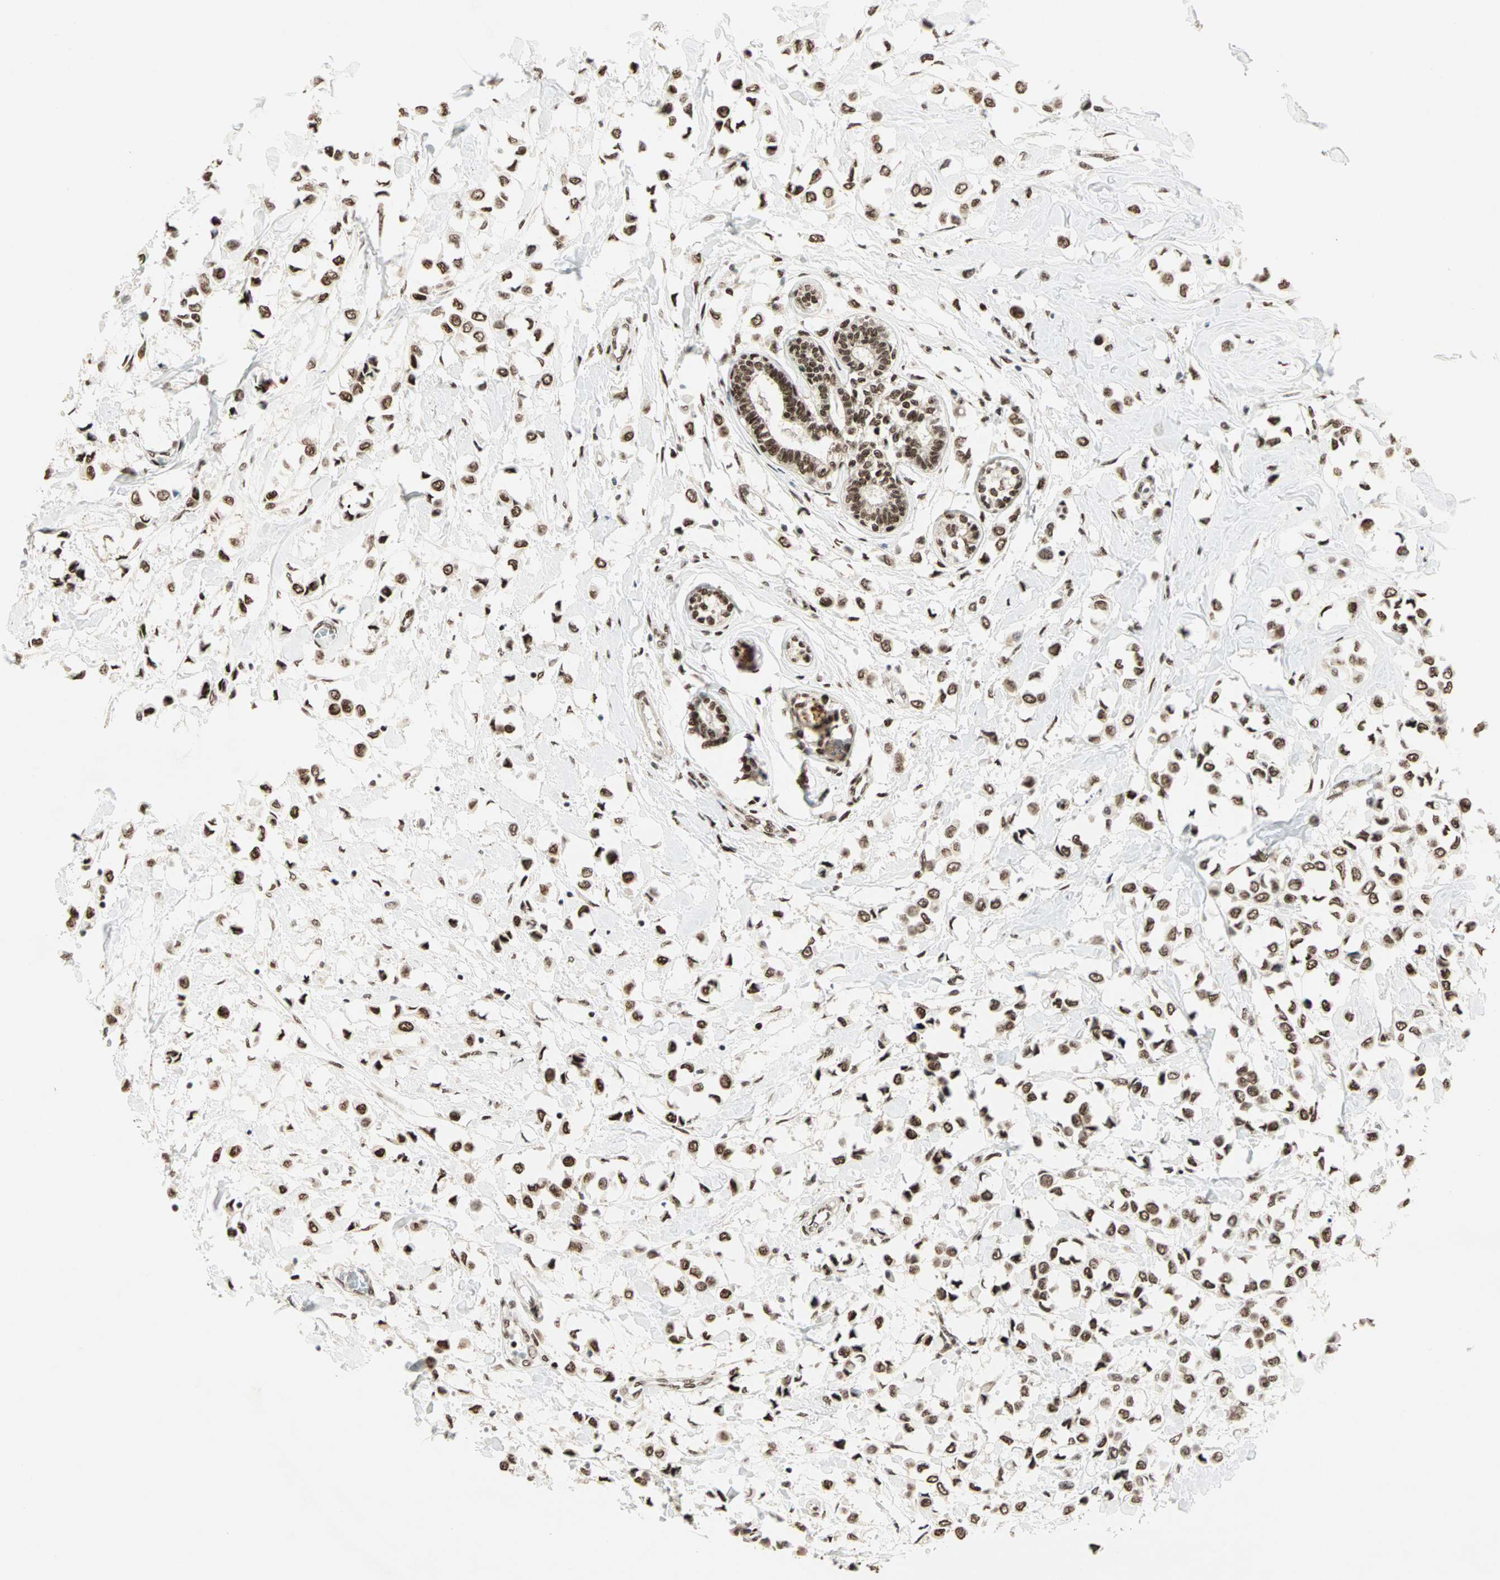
{"staining": {"intensity": "strong", "quantity": ">75%", "location": "nuclear"}, "tissue": "breast cancer", "cell_type": "Tumor cells", "image_type": "cancer", "snomed": [{"axis": "morphology", "description": "Lobular carcinoma"}, {"axis": "topography", "description": "Breast"}], "caption": "Breast cancer stained with a protein marker shows strong staining in tumor cells.", "gene": "BLM", "patient": {"sex": "female", "age": 51}}